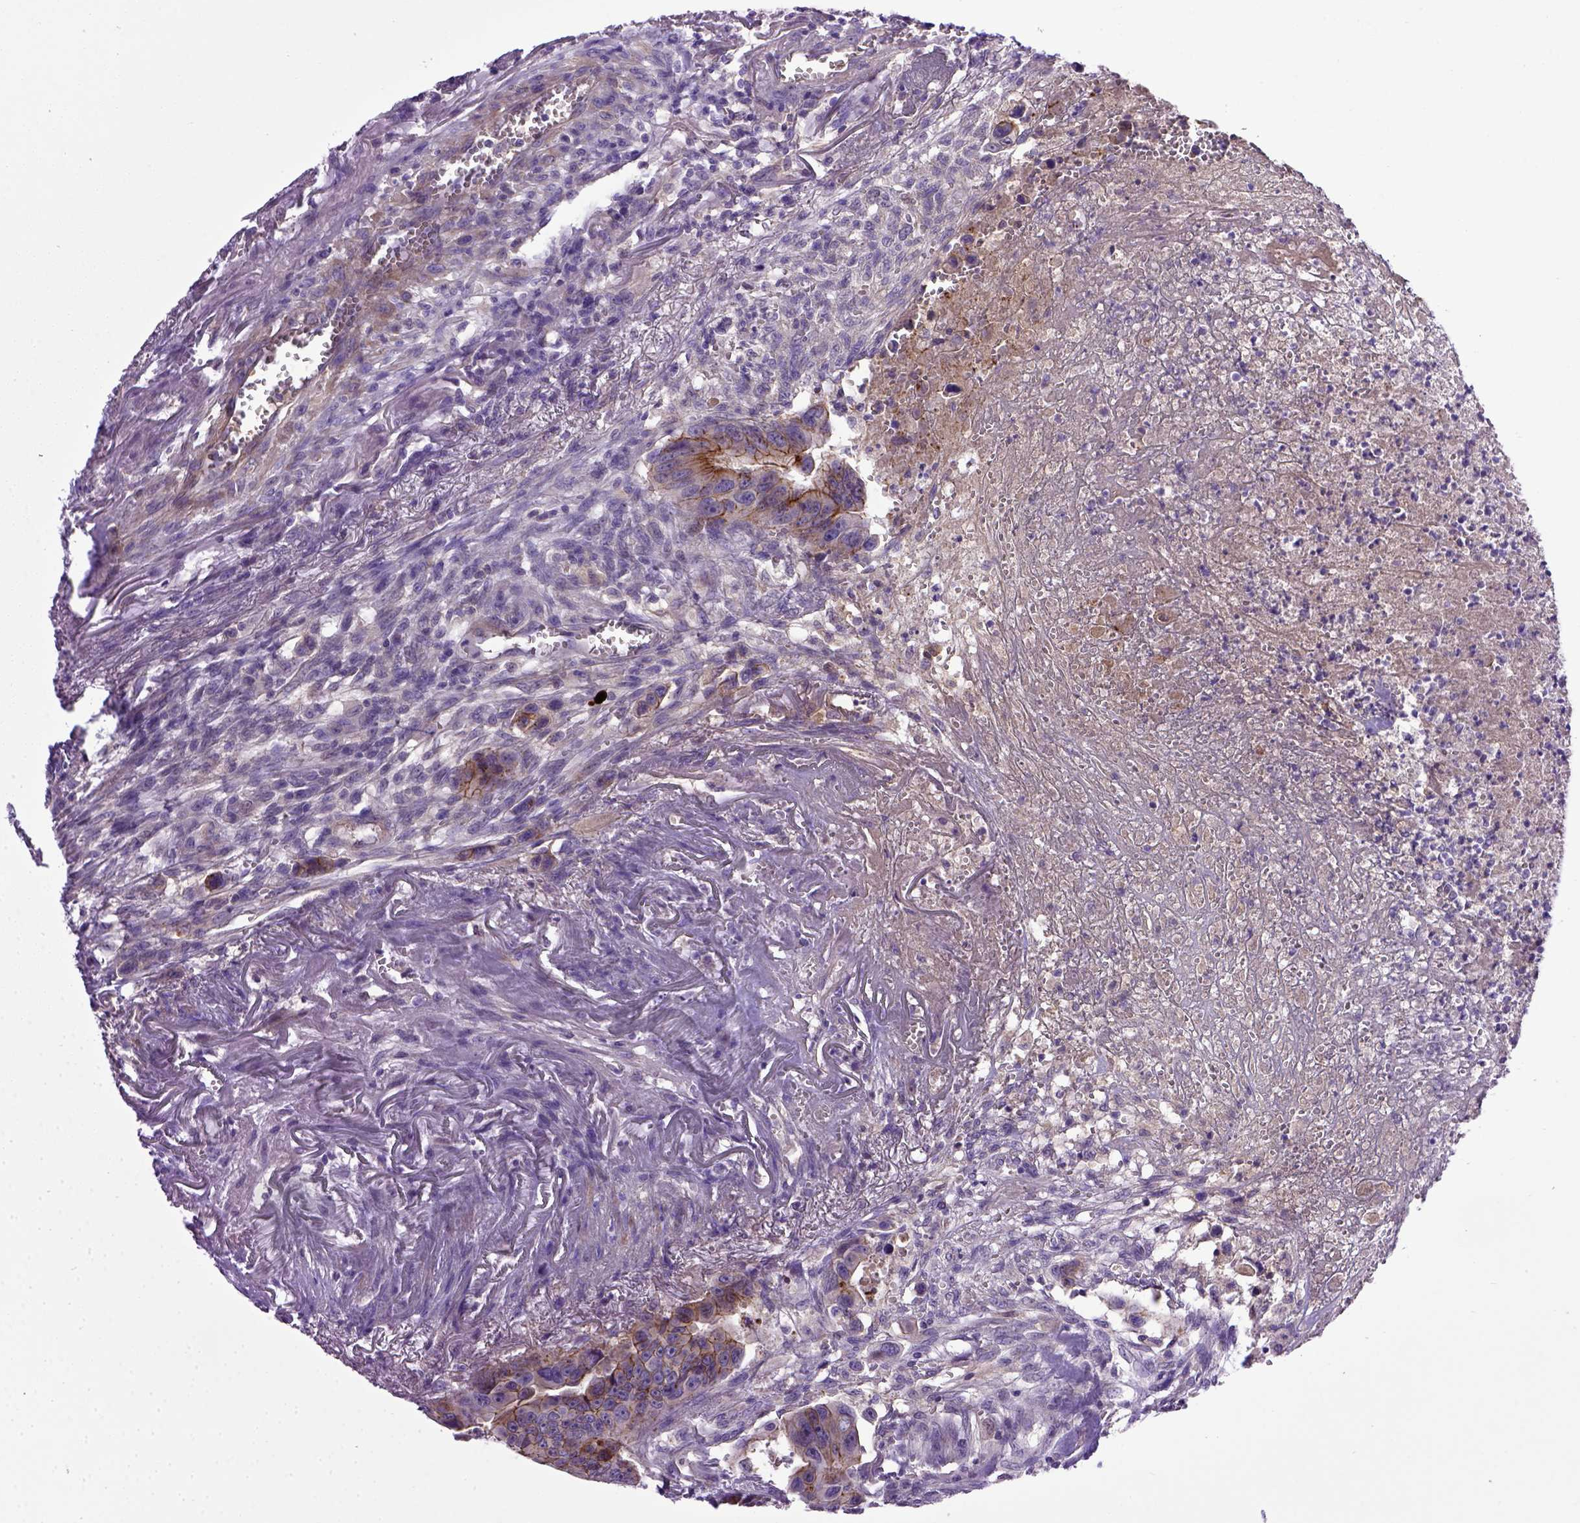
{"staining": {"intensity": "strong", "quantity": ">75%", "location": "cytoplasmic/membranous"}, "tissue": "colorectal cancer", "cell_type": "Tumor cells", "image_type": "cancer", "snomed": [{"axis": "morphology", "description": "Adenocarcinoma, NOS"}, {"axis": "topography", "description": "Colon"}], "caption": "Brown immunohistochemical staining in colorectal cancer shows strong cytoplasmic/membranous positivity in about >75% of tumor cells.", "gene": "CDH1", "patient": {"sex": "female", "age": 87}}